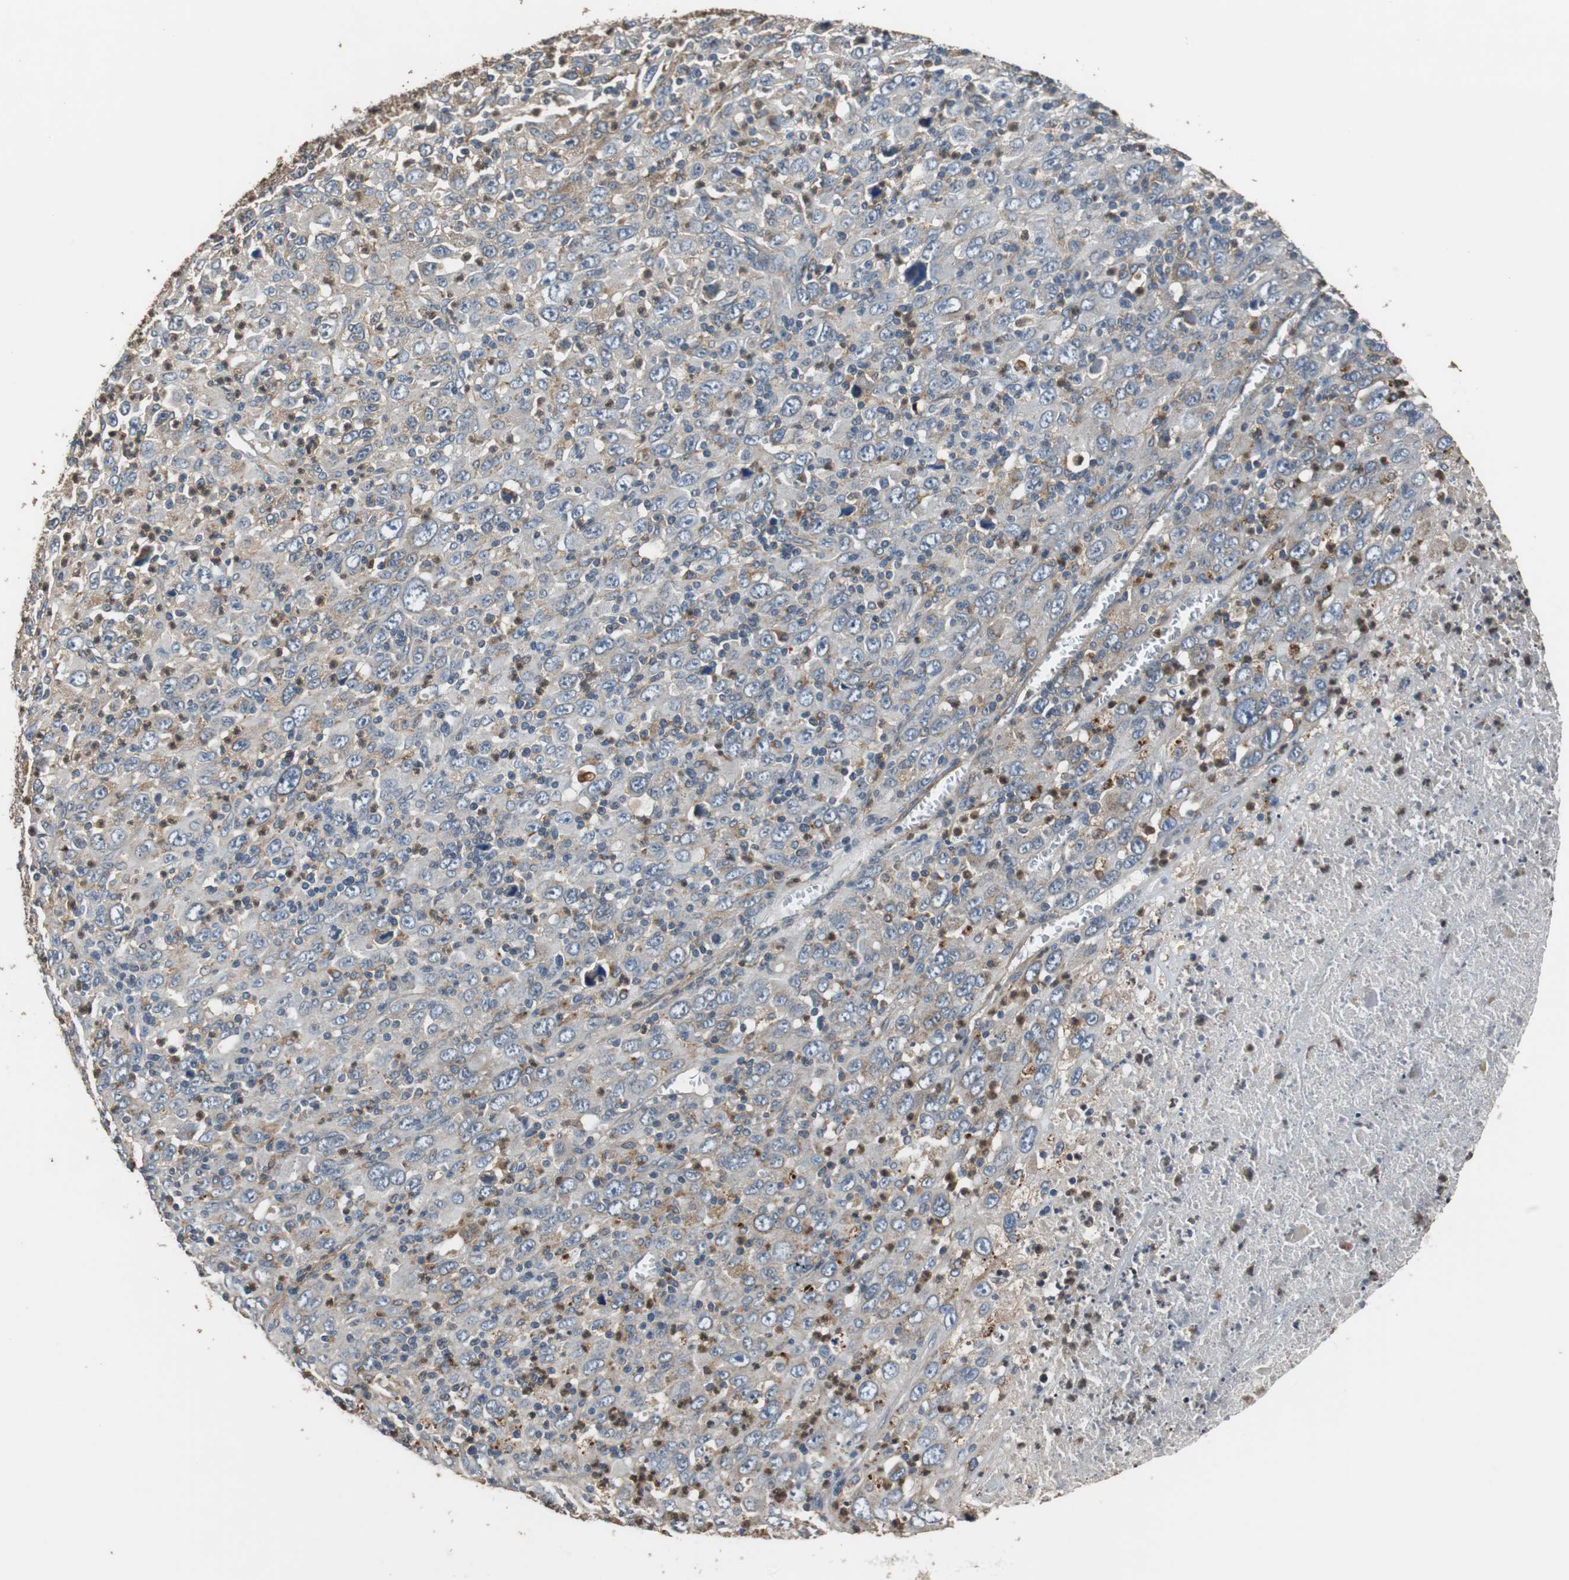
{"staining": {"intensity": "moderate", "quantity": ">75%", "location": "cytoplasmic/membranous"}, "tissue": "melanoma", "cell_type": "Tumor cells", "image_type": "cancer", "snomed": [{"axis": "morphology", "description": "Malignant melanoma, Metastatic site"}, {"axis": "topography", "description": "Skin"}], "caption": "DAB (3,3'-diaminobenzidine) immunohistochemical staining of human melanoma exhibits moderate cytoplasmic/membranous protein expression in about >75% of tumor cells.", "gene": "PITRM1", "patient": {"sex": "female", "age": 56}}